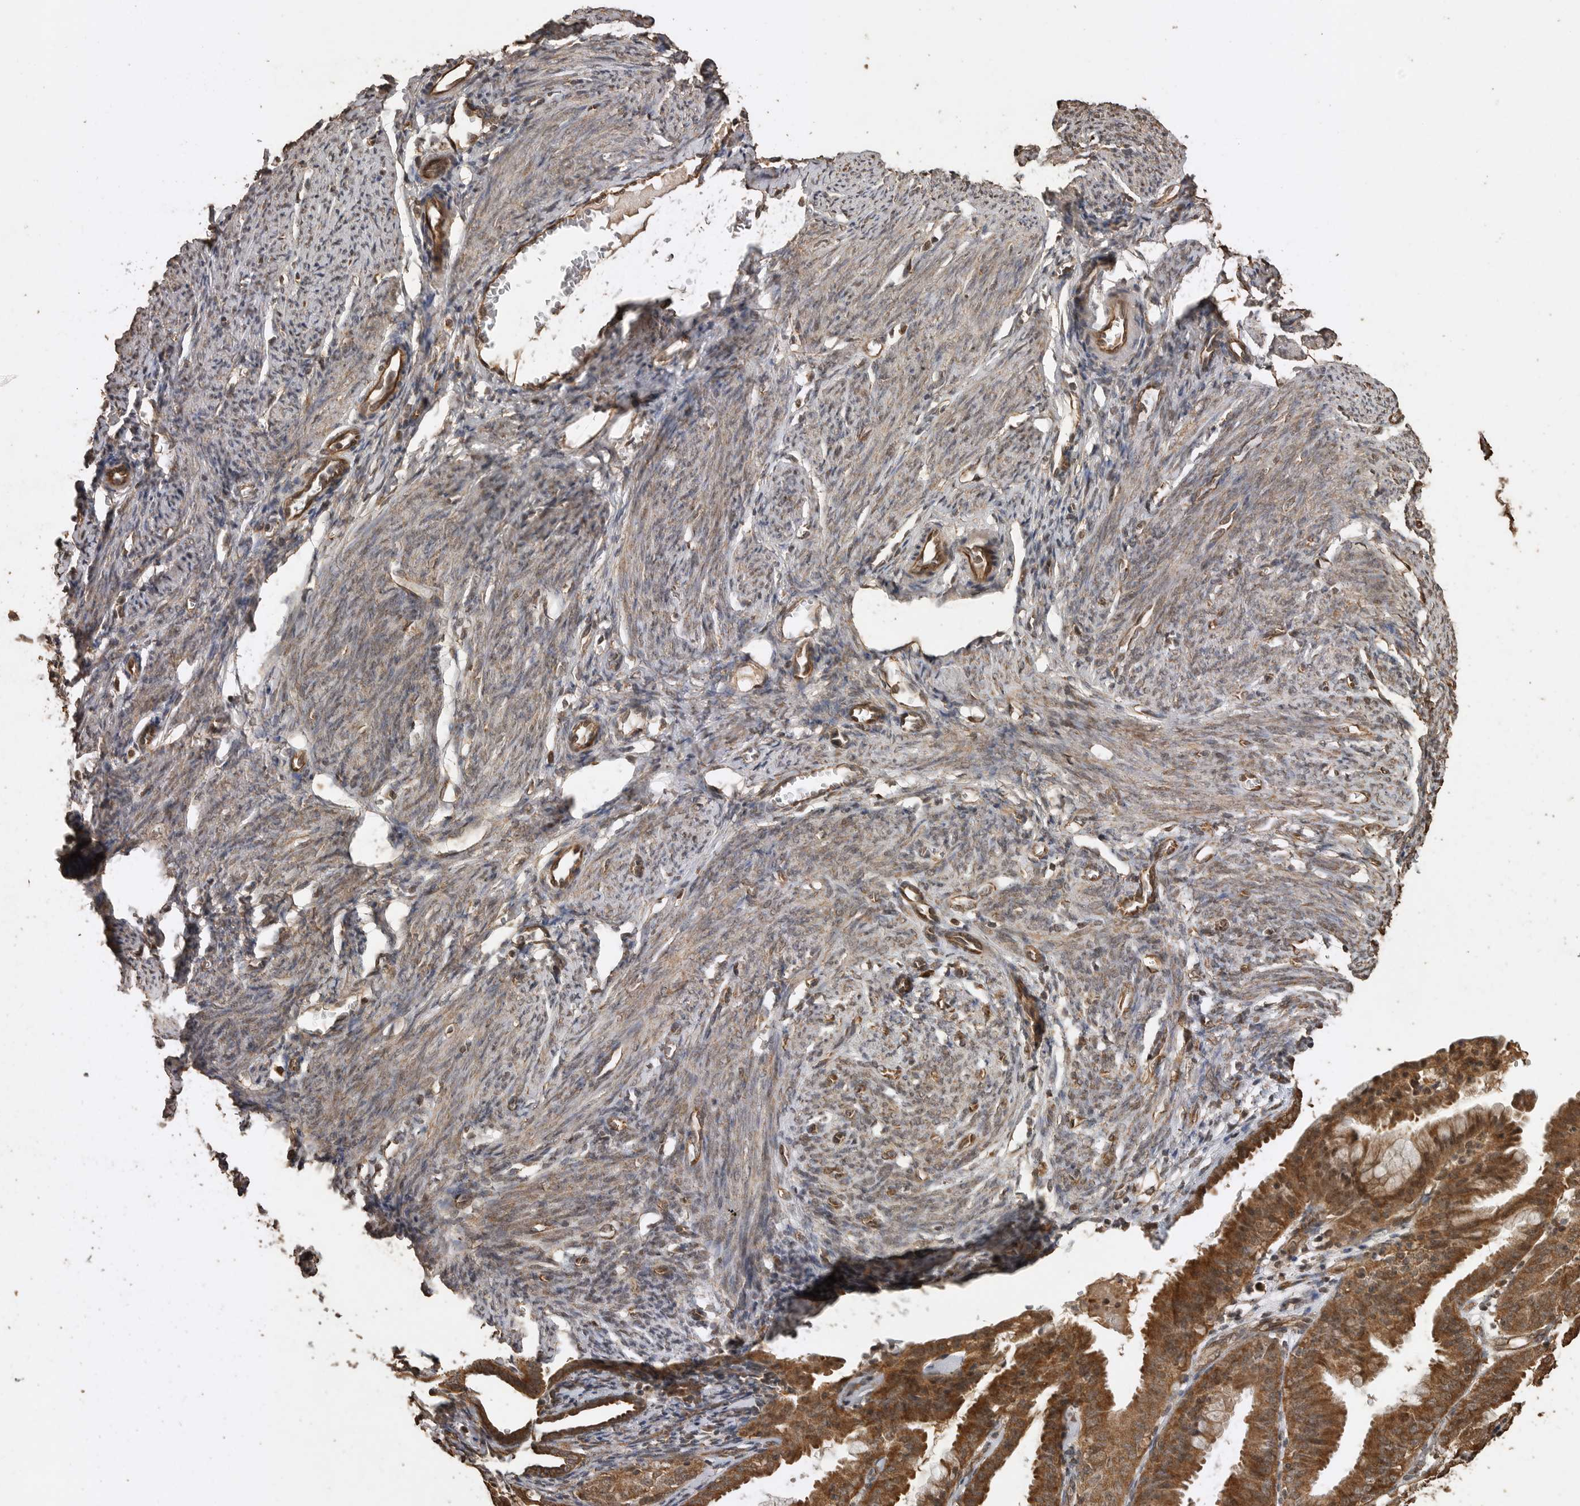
{"staining": {"intensity": "moderate", "quantity": "25%-75%", "location": "cytoplasmic/membranous"}, "tissue": "endometrium", "cell_type": "Cells in endometrial stroma", "image_type": "normal", "snomed": [{"axis": "morphology", "description": "Normal tissue, NOS"}, {"axis": "morphology", "description": "Adenocarcinoma, NOS"}, {"axis": "topography", "description": "Endometrium"}], "caption": "Immunohistochemistry (IHC) of normal endometrium reveals medium levels of moderate cytoplasmic/membranous positivity in about 25%-75% of cells in endometrial stroma.", "gene": "PINK1", "patient": {"sex": "female", "age": 57}}